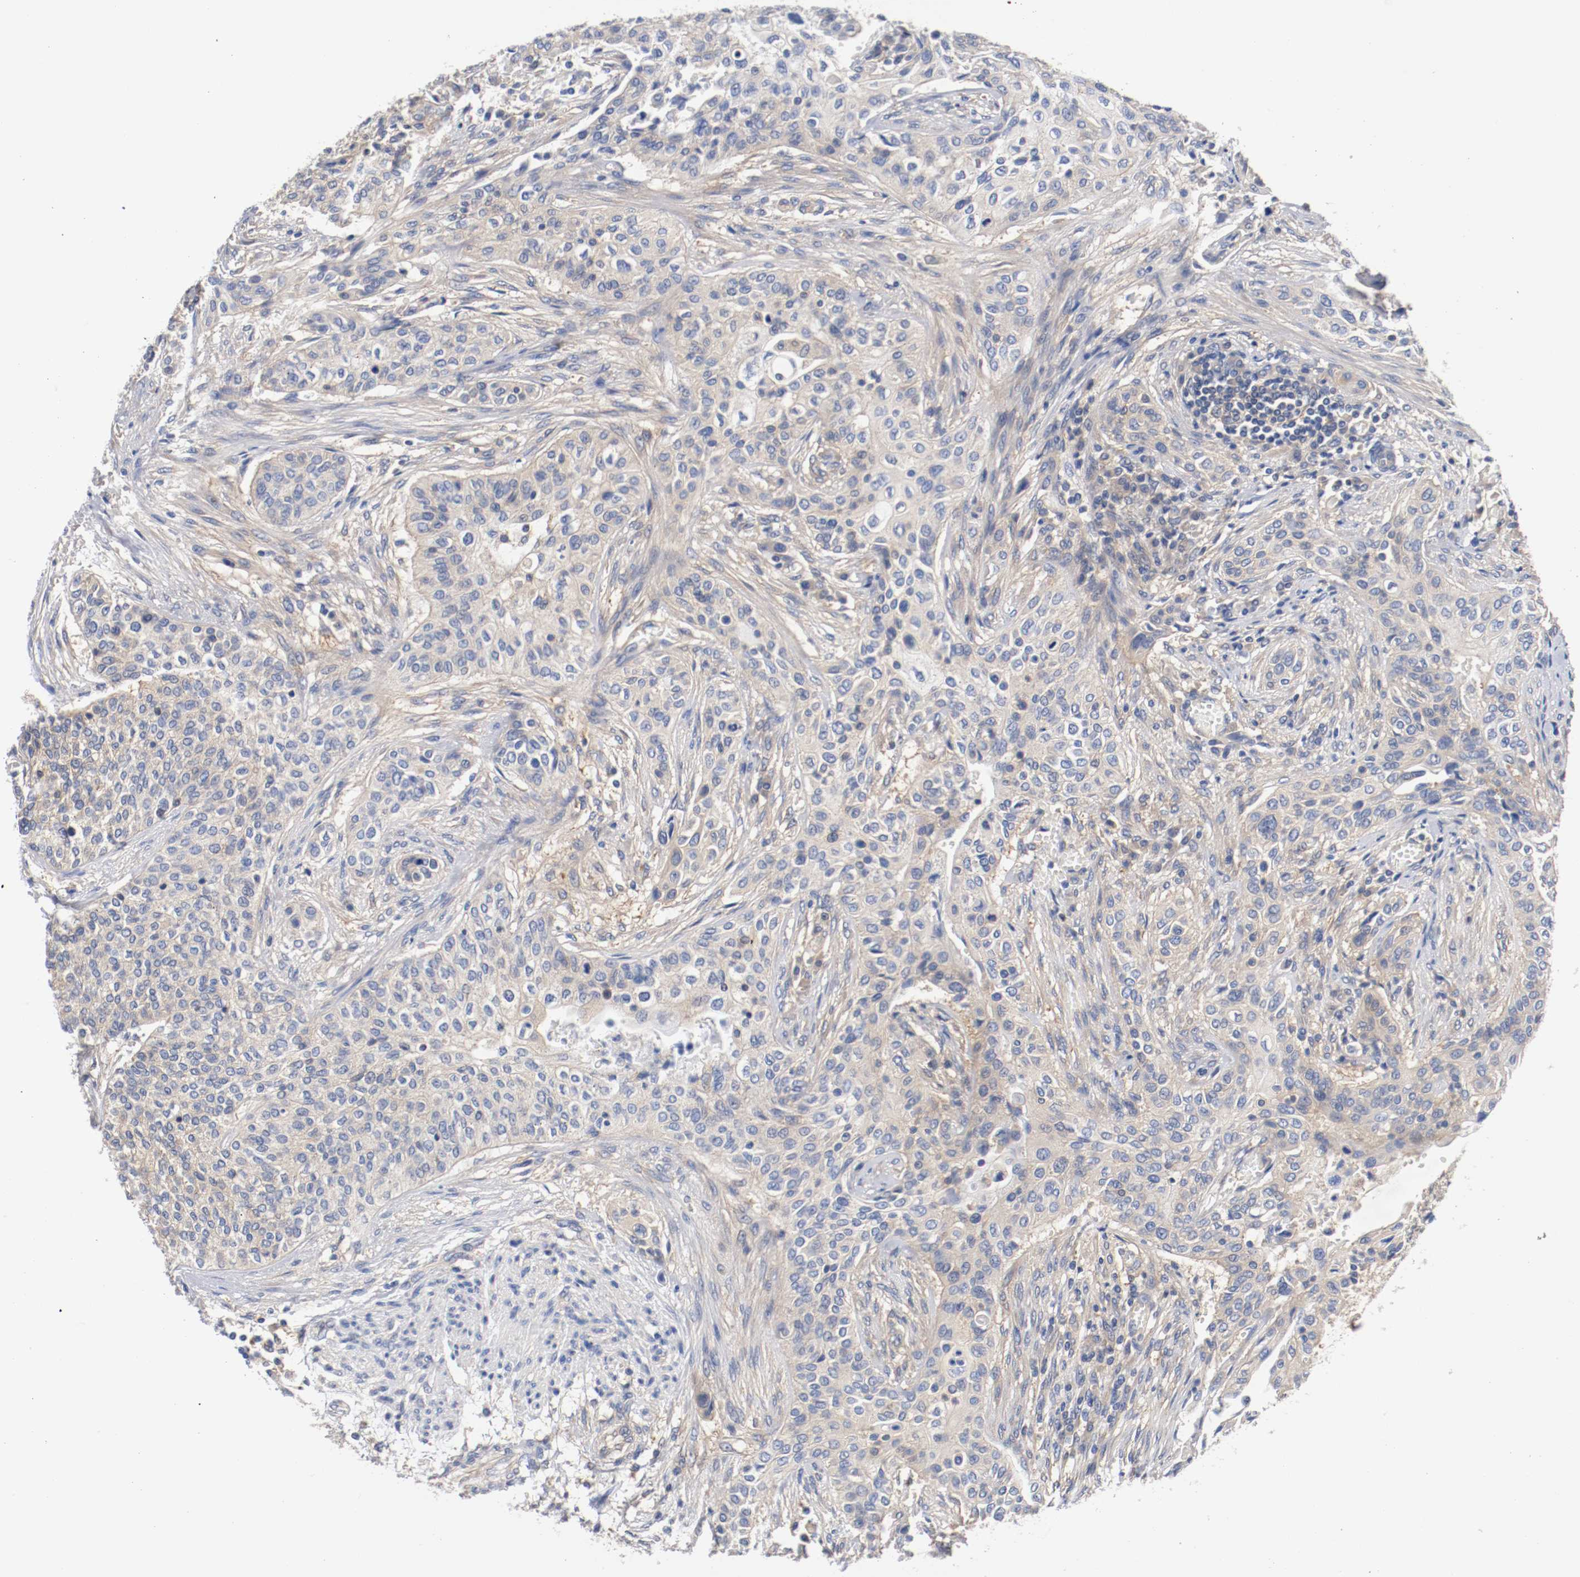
{"staining": {"intensity": "weak", "quantity": ">75%", "location": "cytoplasmic/membranous"}, "tissue": "urothelial cancer", "cell_type": "Tumor cells", "image_type": "cancer", "snomed": [{"axis": "morphology", "description": "Urothelial carcinoma, High grade"}, {"axis": "topography", "description": "Urinary bladder"}], "caption": "A photomicrograph of human urothelial cancer stained for a protein displays weak cytoplasmic/membranous brown staining in tumor cells.", "gene": "HGS", "patient": {"sex": "male", "age": 74}}